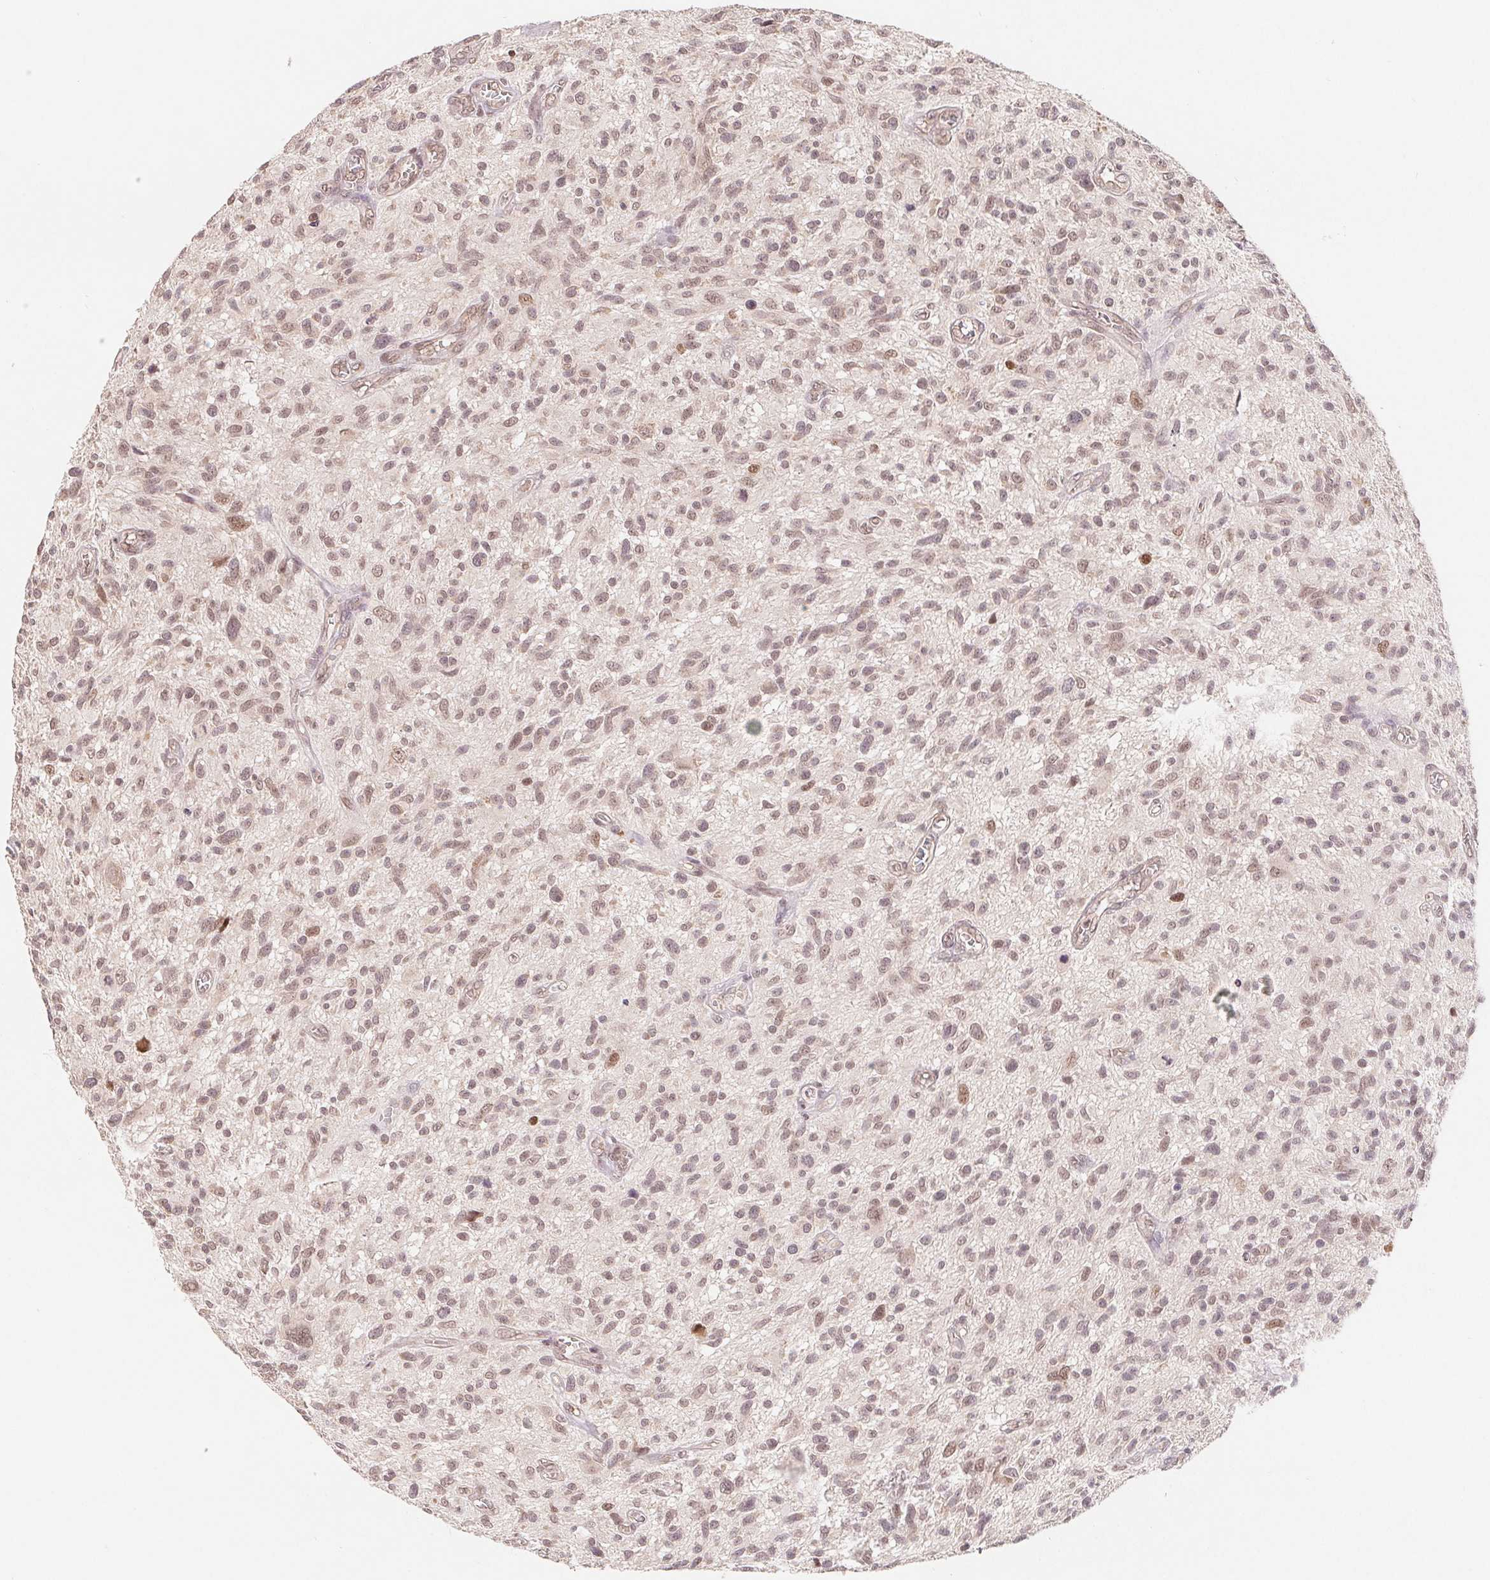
{"staining": {"intensity": "moderate", "quantity": "25%-75%", "location": "nuclear"}, "tissue": "glioma", "cell_type": "Tumor cells", "image_type": "cancer", "snomed": [{"axis": "morphology", "description": "Glioma, malignant, High grade"}, {"axis": "topography", "description": "Brain"}], "caption": "Protein staining of glioma tissue displays moderate nuclear positivity in approximately 25%-75% of tumor cells.", "gene": "HMGN3", "patient": {"sex": "male", "age": 75}}